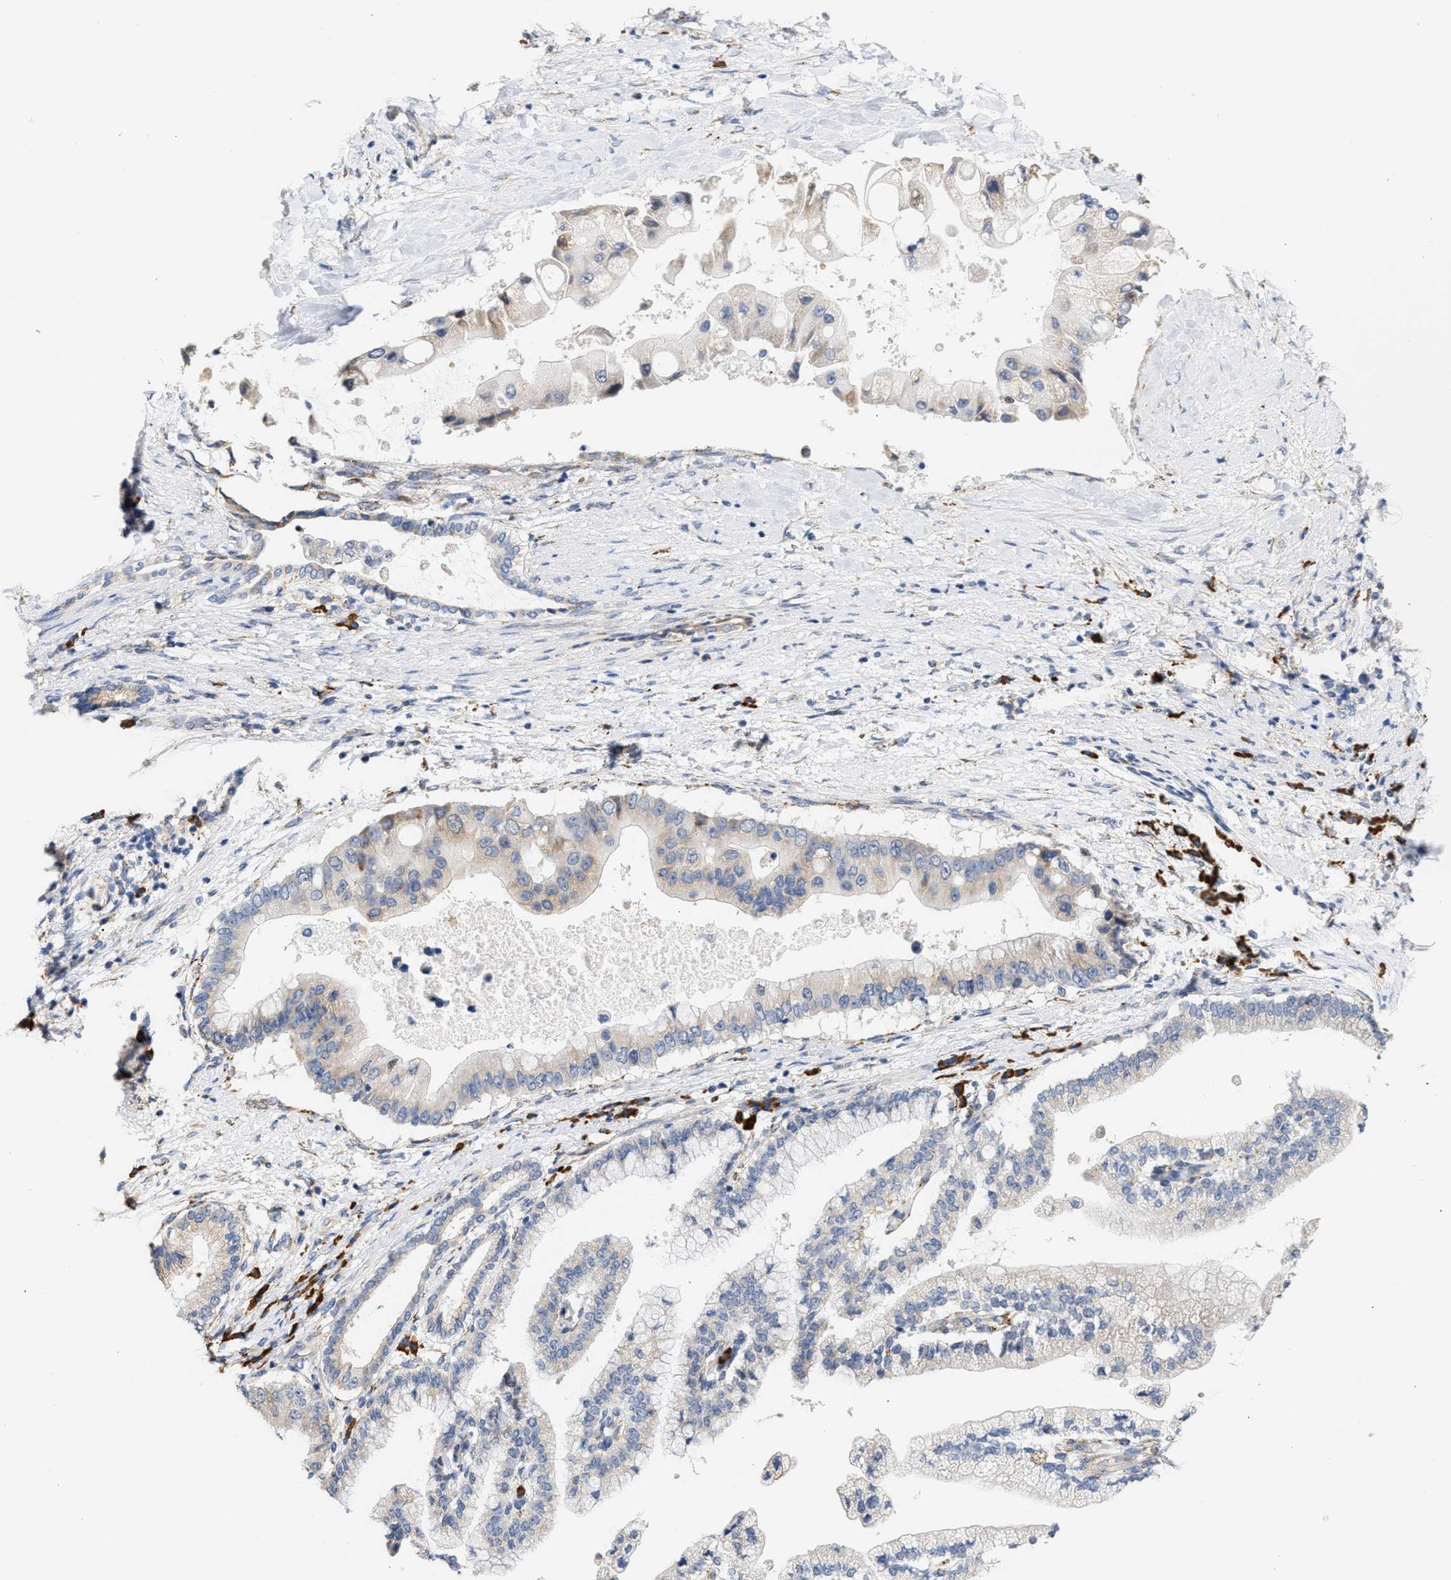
{"staining": {"intensity": "weak", "quantity": "<25%", "location": "cytoplasmic/membranous"}, "tissue": "liver cancer", "cell_type": "Tumor cells", "image_type": "cancer", "snomed": [{"axis": "morphology", "description": "Cholangiocarcinoma"}, {"axis": "topography", "description": "Liver"}], "caption": "Liver cancer (cholangiocarcinoma) was stained to show a protein in brown. There is no significant expression in tumor cells.", "gene": "RYR2", "patient": {"sex": "male", "age": 50}}